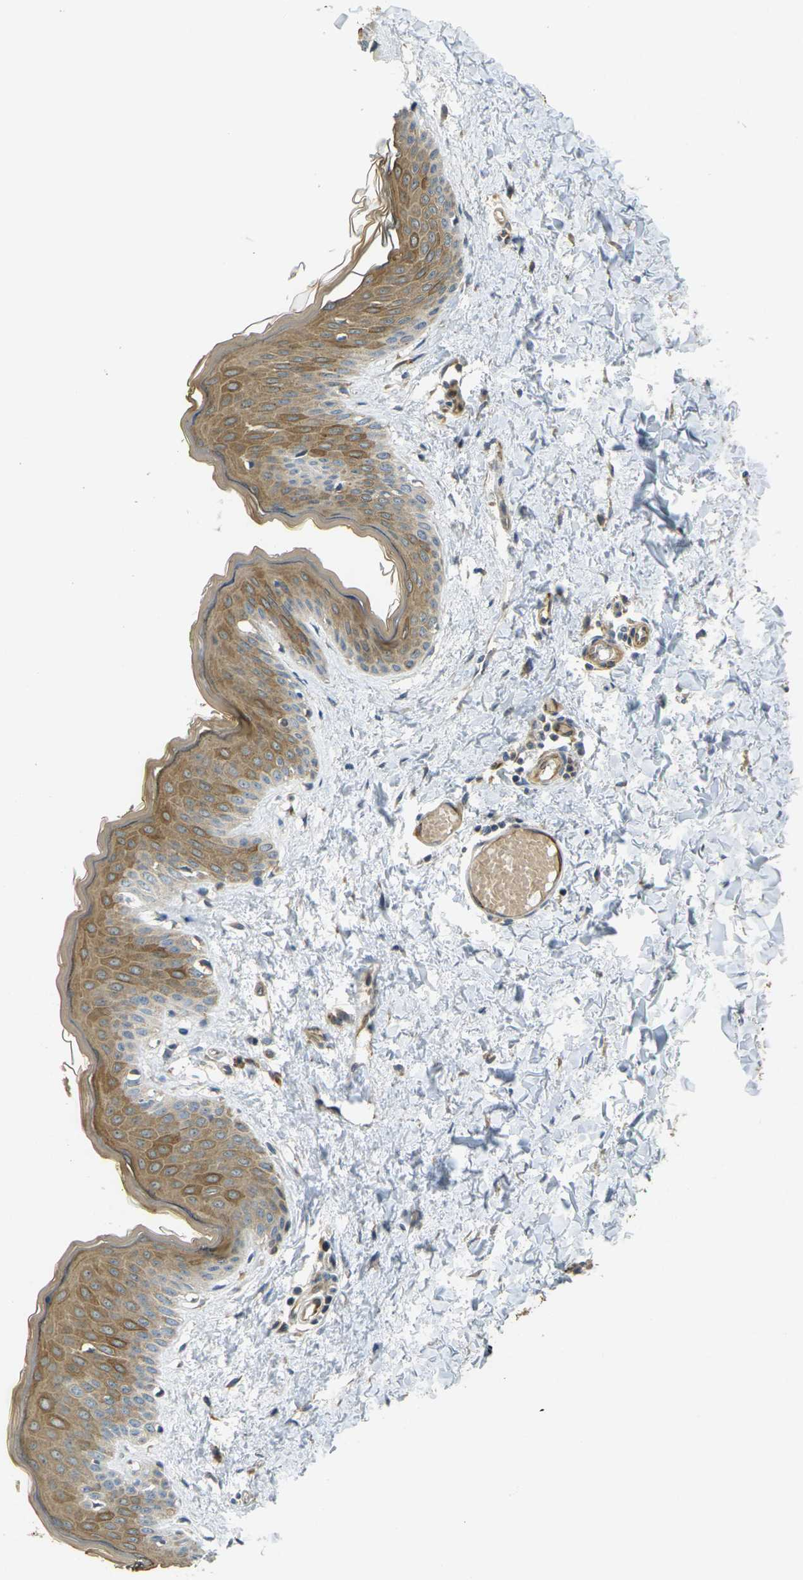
{"staining": {"intensity": "weak", "quantity": ">75%", "location": "cytoplasmic/membranous"}, "tissue": "skin", "cell_type": "Fibroblasts", "image_type": "normal", "snomed": [{"axis": "morphology", "description": "Normal tissue, NOS"}, {"axis": "topography", "description": "Skin"}], "caption": "High-magnification brightfield microscopy of benign skin stained with DAB (3,3'-diaminobenzidine) (brown) and counterstained with hematoxylin (blue). fibroblasts exhibit weak cytoplasmic/membranous positivity is seen in about>75% of cells. The protein is shown in brown color, while the nuclei are stained blue.", "gene": "MINAR2", "patient": {"sex": "female", "age": 17}}